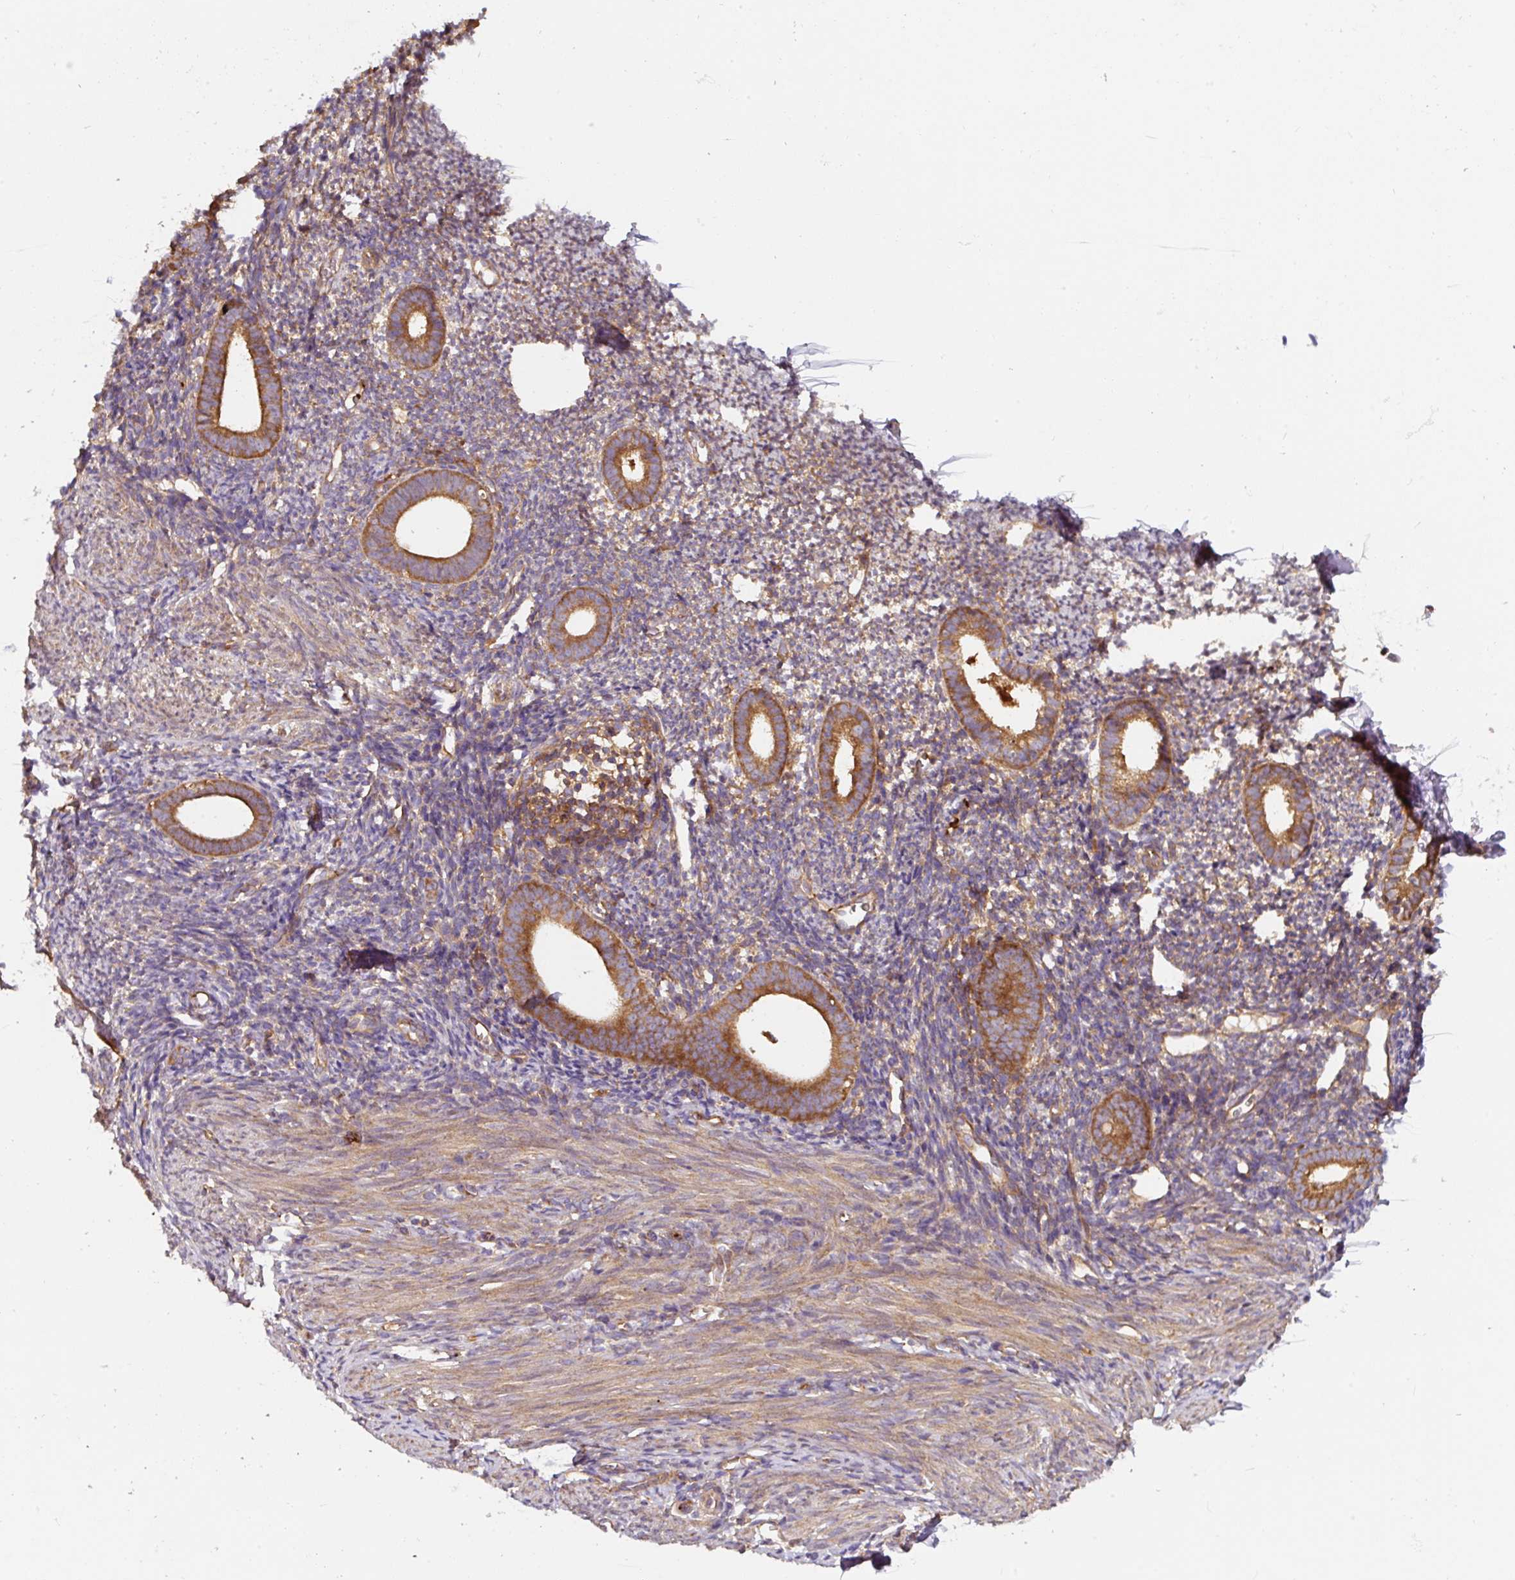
{"staining": {"intensity": "moderate", "quantity": ">75%", "location": "cytoplasmic/membranous"}, "tissue": "endometrium", "cell_type": "Cells in endometrial stroma", "image_type": "normal", "snomed": [{"axis": "morphology", "description": "Normal tissue, NOS"}, {"axis": "topography", "description": "Endometrium"}], "caption": "This histopathology image exhibits benign endometrium stained with immunohistochemistry (IHC) to label a protein in brown. The cytoplasmic/membranous of cells in endometrial stroma show moderate positivity for the protein. Nuclei are counter-stained blue.", "gene": "EIF2S2", "patient": {"sex": "female", "age": 39}}